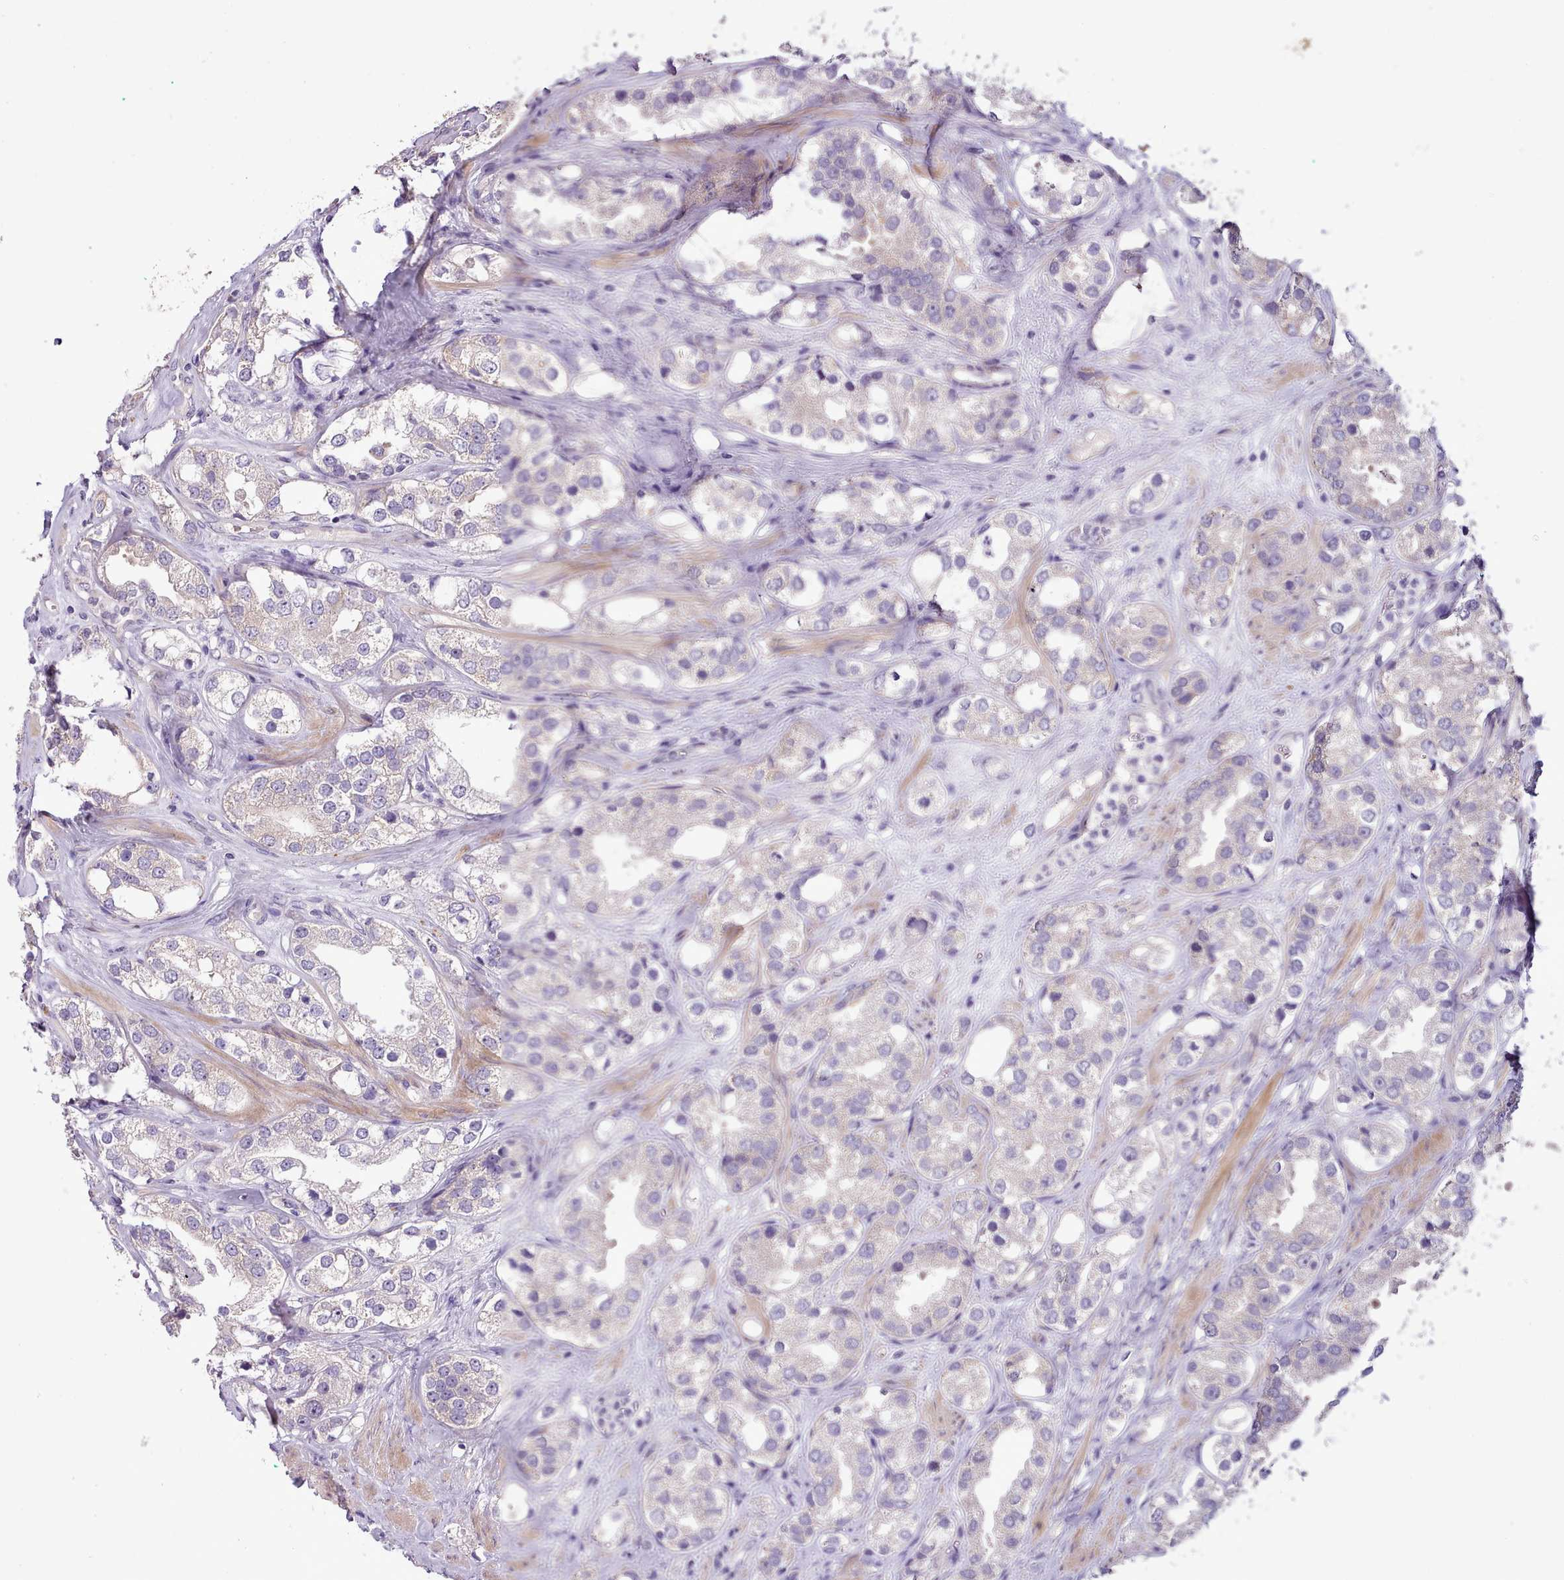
{"staining": {"intensity": "negative", "quantity": "none", "location": "none"}, "tissue": "prostate cancer", "cell_type": "Tumor cells", "image_type": "cancer", "snomed": [{"axis": "morphology", "description": "Adenocarcinoma, NOS"}, {"axis": "topography", "description": "Prostate"}], "caption": "Tumor cells show no significant staining in adenocarcinoma (prostate).", "gene": "SETX", "patient": {"sex": "male", "age": 79}}